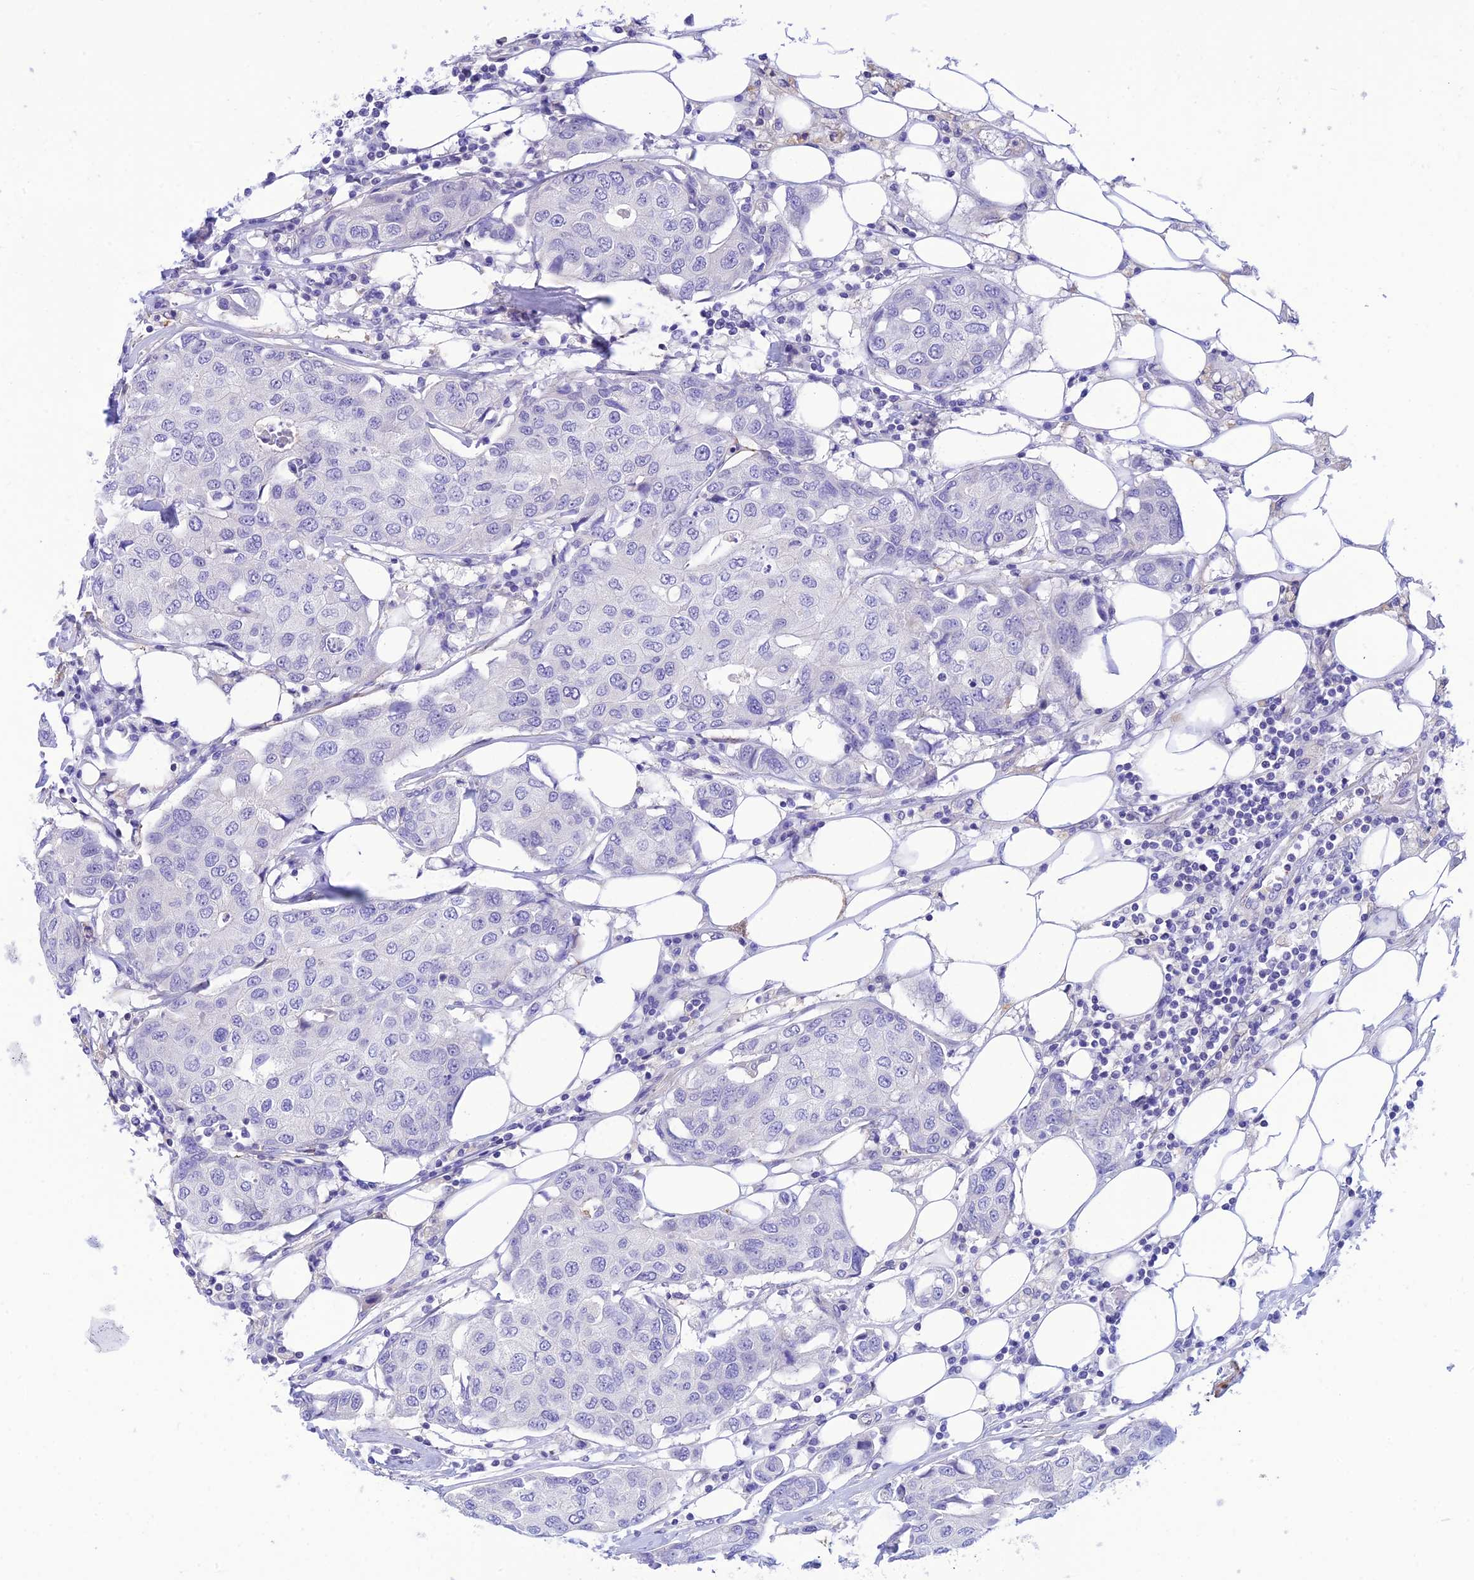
{"staining": {"intensity": "negative", "quantity": "none", "location": "none"}, "tissue": "breast cancer", "cell_type": "Tumor cells", "image_type": "cancer", "snomed": [{"axis": "morphology", "description": "Duct carcinoma"}, {"axis": "topography", "description": "Breast"}], "caption": "This histopathology image is of breast intraductal carcinoma stained with immunohistochemistry (IHC) to label a protein in brown with the nuclei are counter-stained blue. There is no expression in tumor cells.", "gene": "ZDHHC16", "patient": {"sex": "female", "age": 80}}